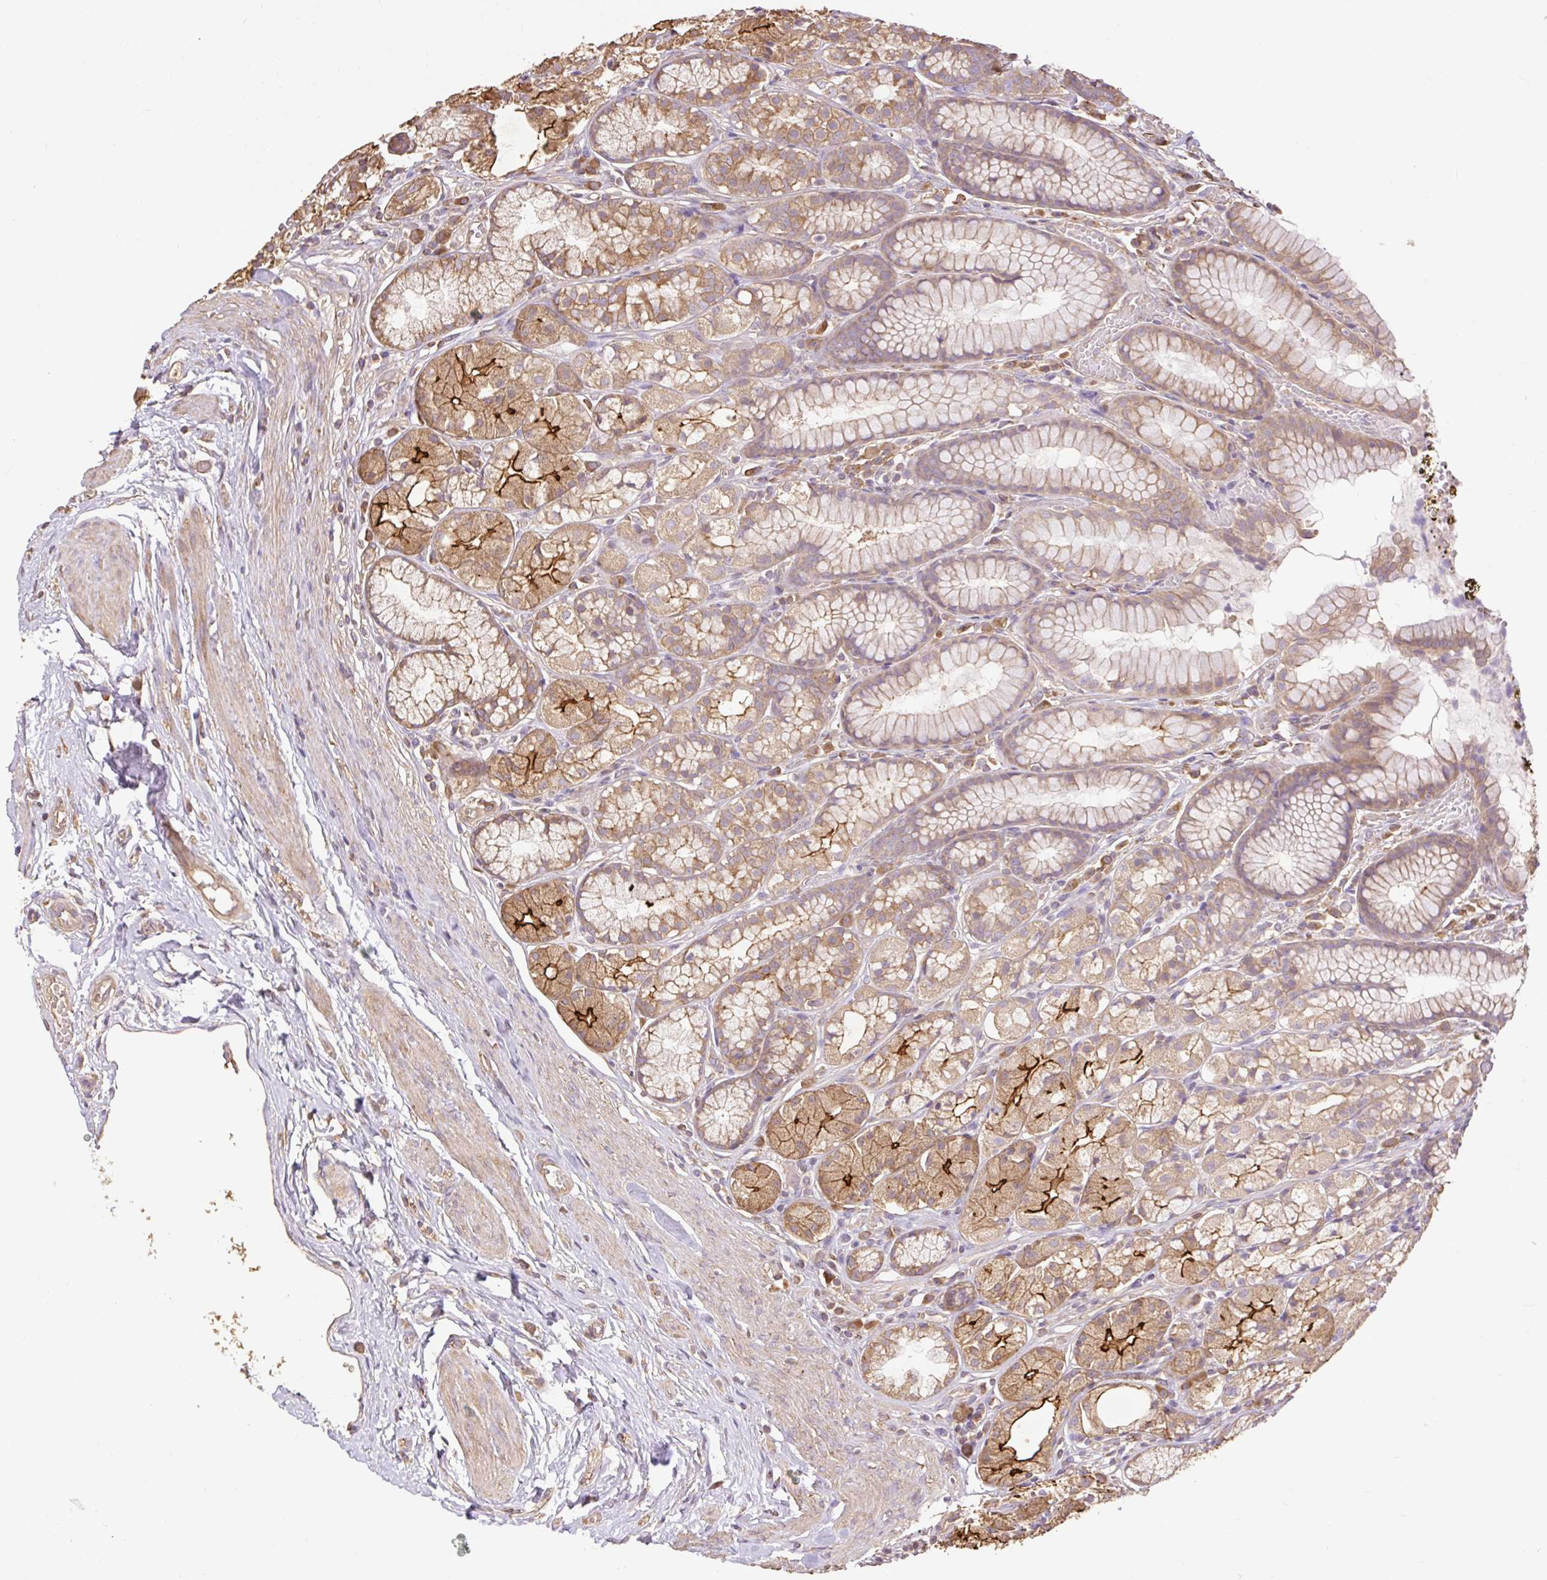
{"staining": {"intensity": "strong", "quantity": "<25%", "location": "cytoplasmic/membranous"}, "tissue": "stomach", "cell_type": "Glandular cells", "image_type": "normal", "snomed": [{"axis": "morphology", "description": "Normal tissue, NOS"}, {"axis": "topography", "description": "Smooth muscle"}, {"axis": "topography", "description": "Stomach"}], "caption": "High-power microscopy captured an IHC image of normal stomach, revealing strong cytoplasmic/membranous staining in about <25% of glandular cells.", "gene": "DESI1", "patient": {"sex": "male", "age": 70}}